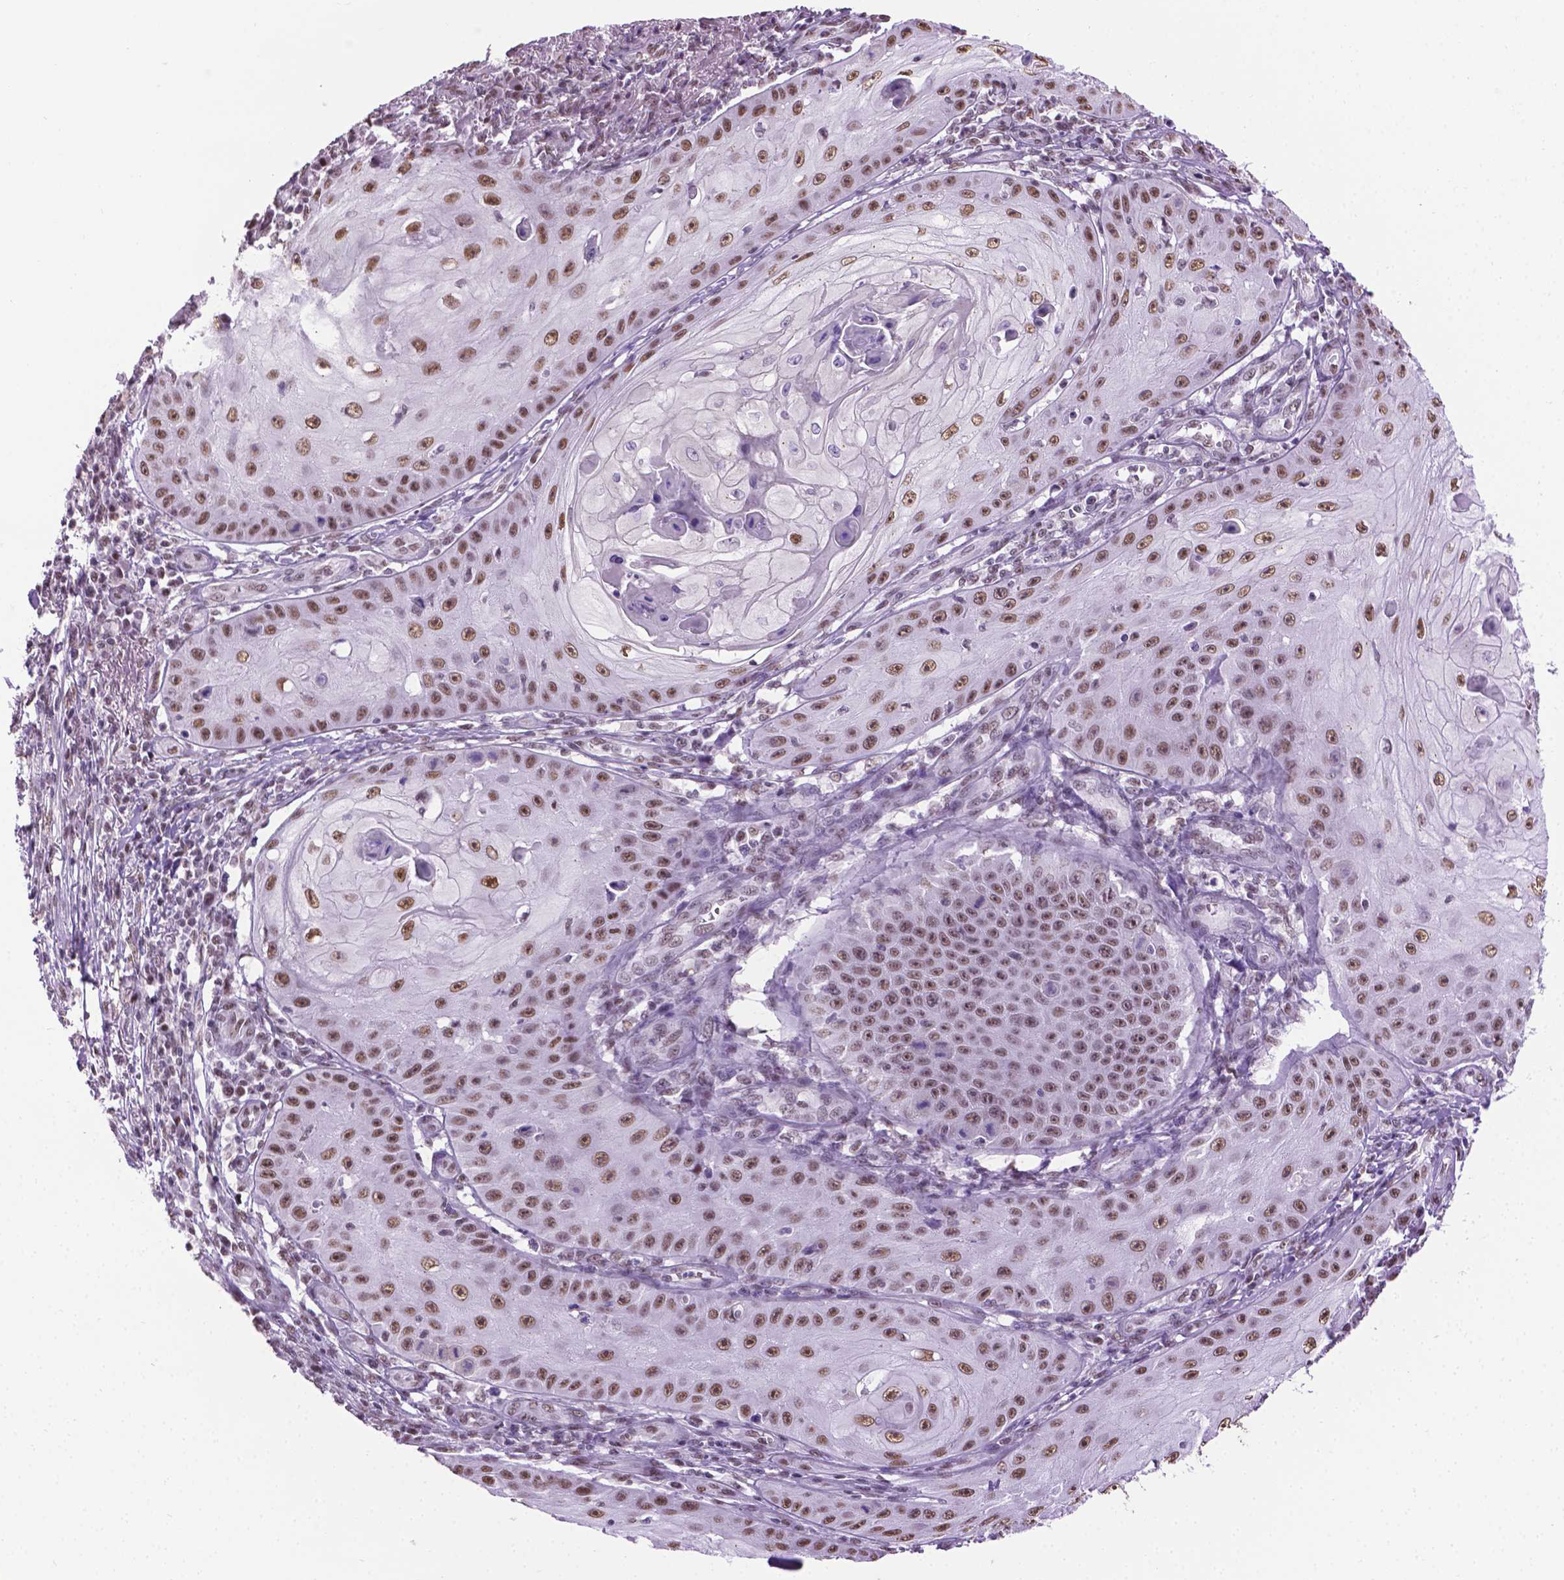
{"staining": {"intensity": "moderate", "quantity": ">75%", "location": "nuclear"}, "tissue": "skin cancer", "cell_type": "Tumor cells", "image_type": "cancer", "snomed": [{"axis": "morphology", "description": "Squamous cell carcinoma, NOS"}, {"axis": "topography", "description": "Skin"}], "caption": "Human squamous cell carcinoma (skin) stained with a brown dye shows moderate nuclear positive expression in about >75% of tumor cells.", "gene": "ABI2", "patient": {"sex": "male", "age": 70}}